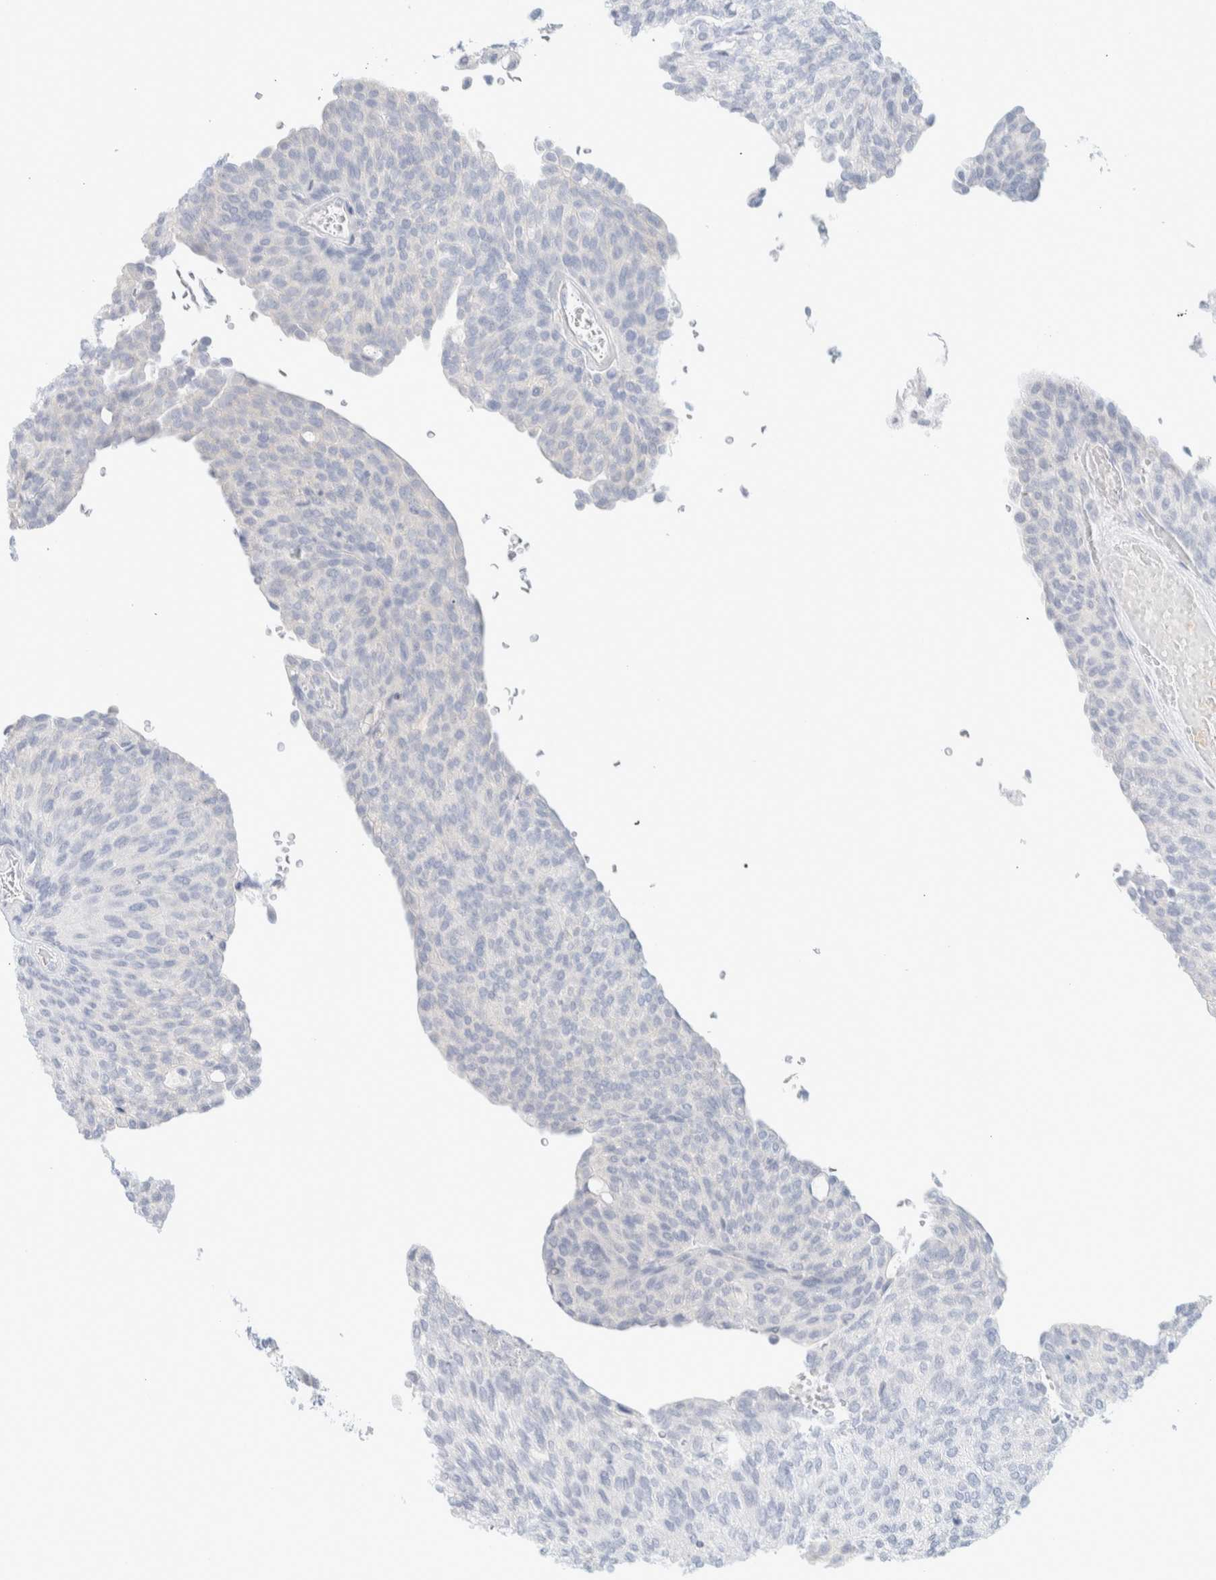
{"staining": {"intensity": "negative", "quantity": "none", "location": "none"}, "tissue": "urothelial cancer", "cell_type": "Tumor cells", "image_type": "cancer", "snomed": [{"axis": "morphology", "description": "Urothelial carcinoma, Low grade"}, {"axis": "topography", "description": "Urinary bladder"}], "caption": "Immunohistochemical staining of urothelial carcinoma (low-grade) displays no significant staining in tumor cells.", "gene": "ATCAY", "patient": {"sex": "female", "age": 79}}